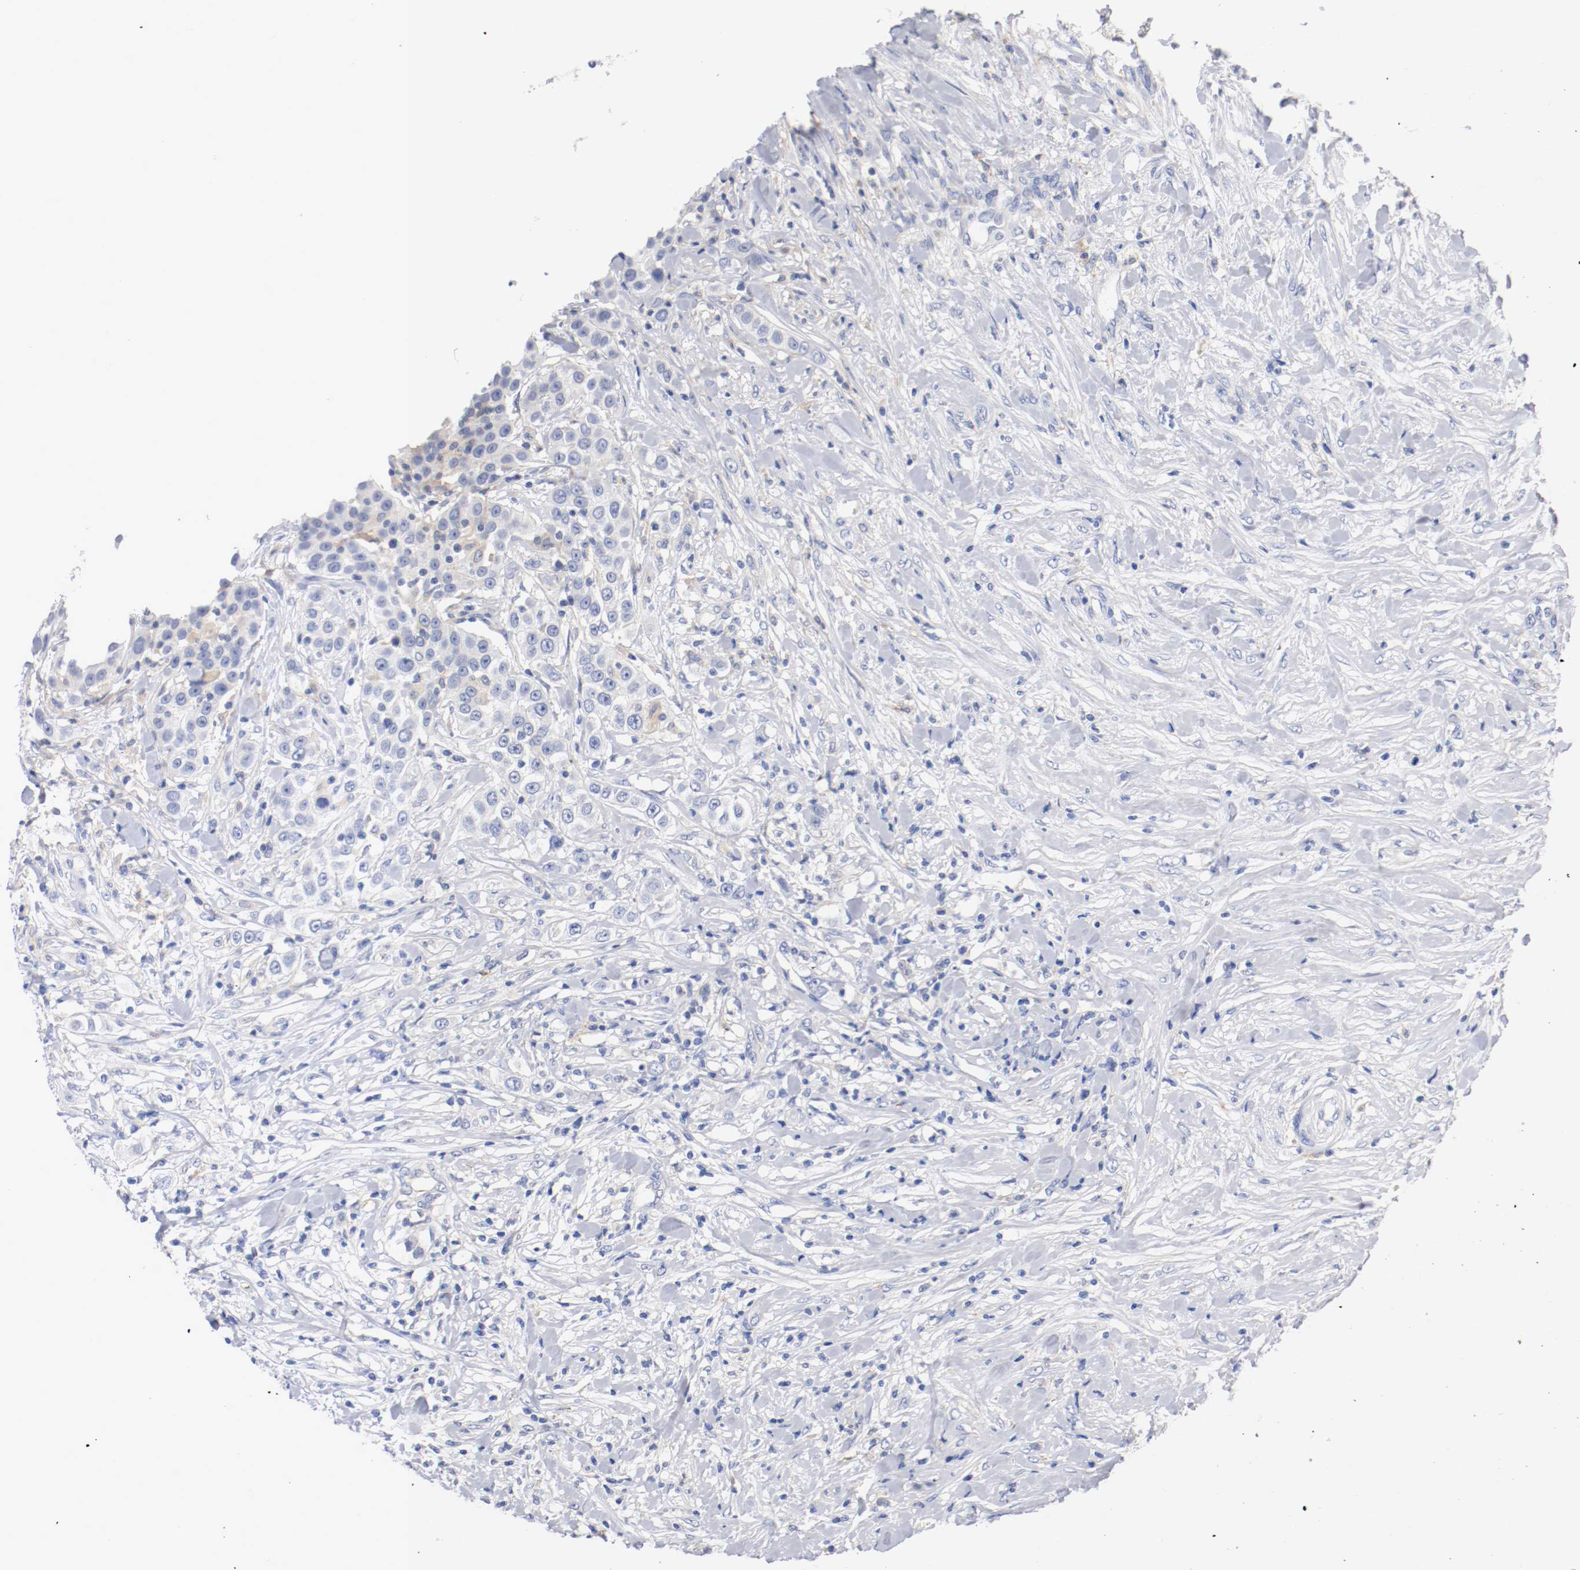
{"staining": {"intensity": "negative", "quantity": "none", "location": "none"}, "tissue": "urothelial cancer", "cell_type": "Tumor cells", "image_type": "cancer", "snomed": [{"axis": "morphology", "description": "Urothelial carcinoma, High grade"}, {"axis": "topography", "description": "Urinary bladder"}], "caption": "Tumor cells show no significant protein staining in urothelial cancer. (DAB immunohistochemistry (IHC) visualized using brightfield microscopy, high magnification).", "gene": "FGFBP1", "patient": {"sex": "female", "age": 80}}